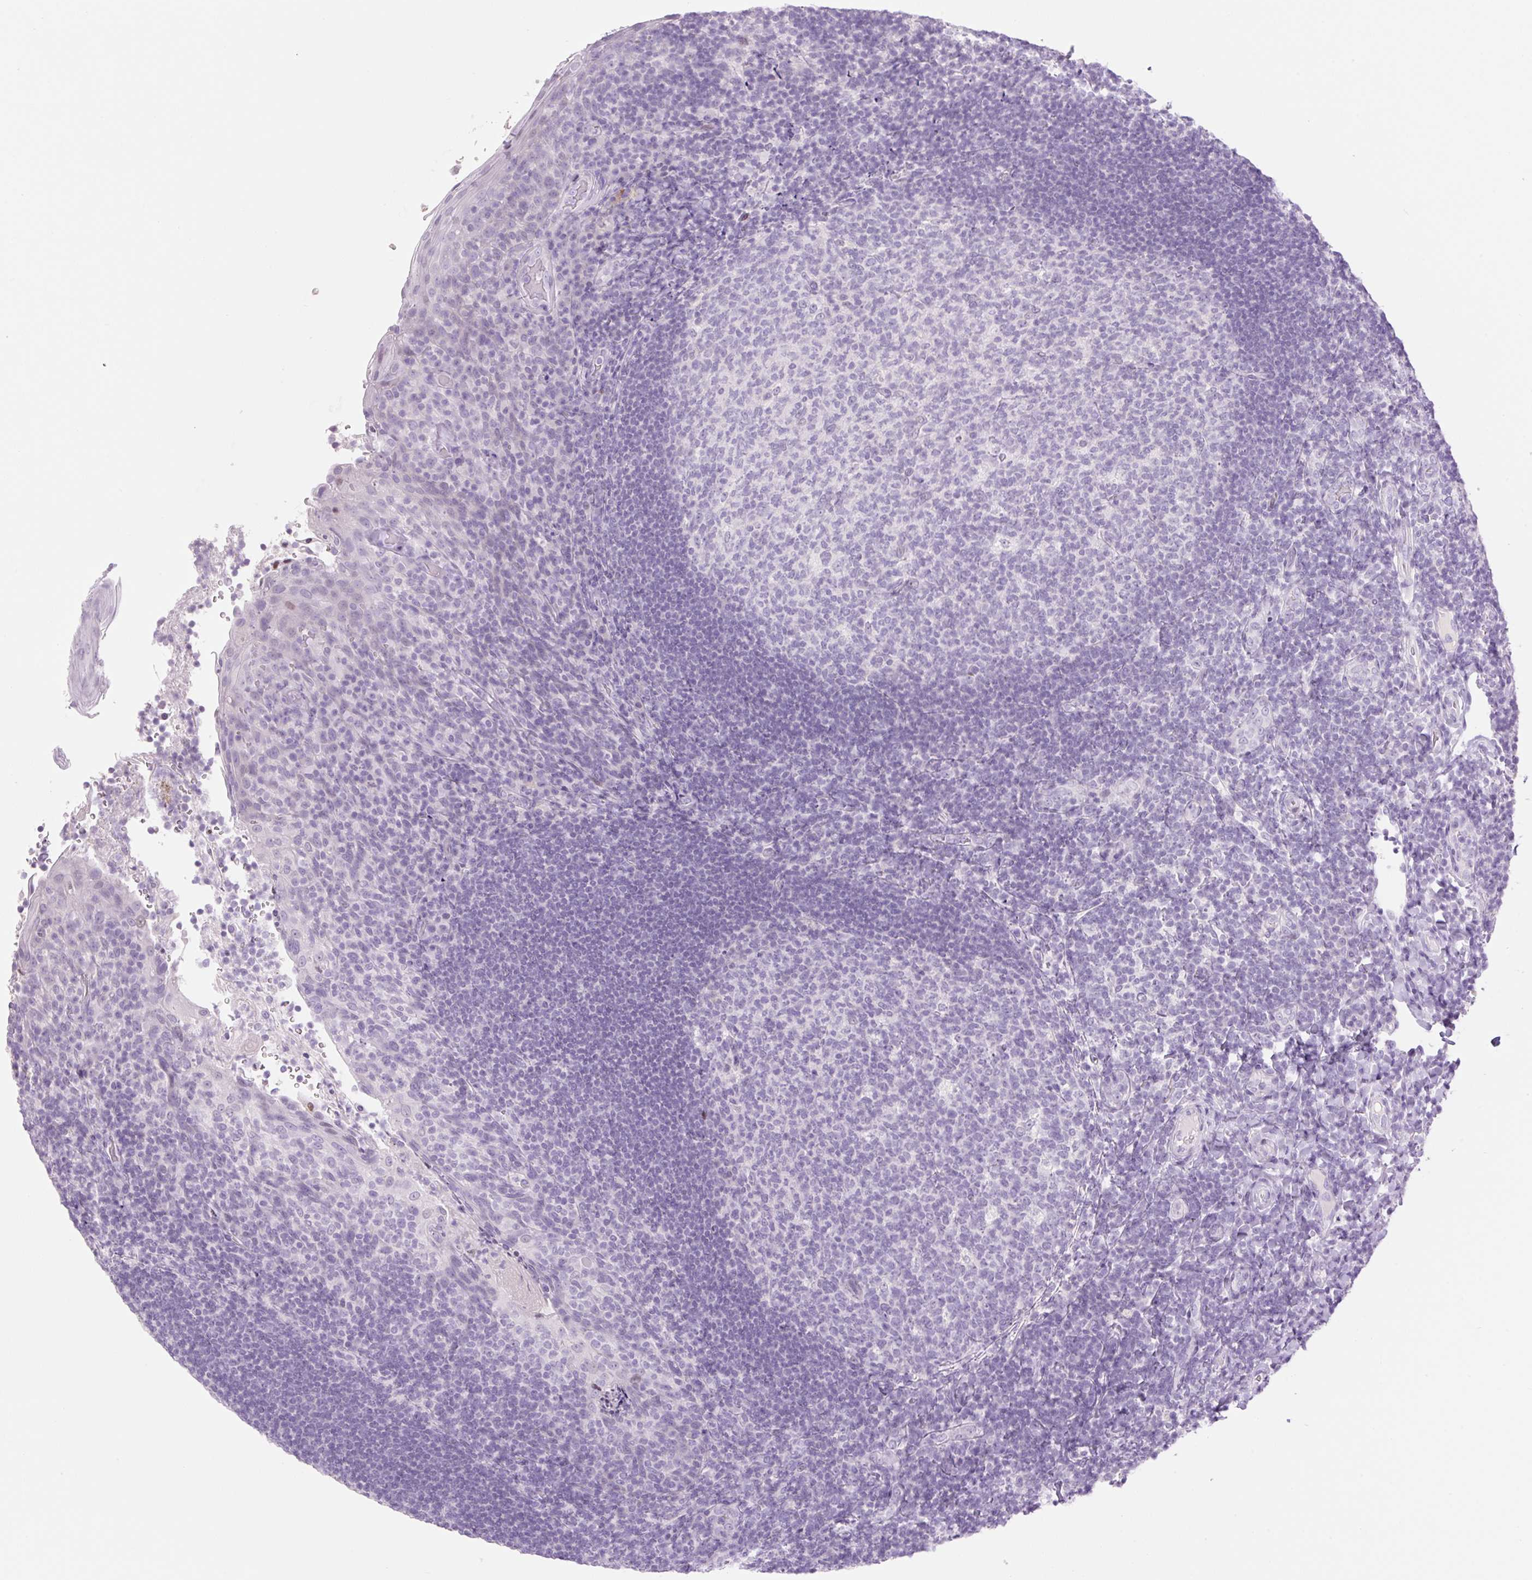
{"staining": {"intensity": "negative", "quantity": "none", "location": "none"}, "tissue": "tonsil", "cell_type": "Germinal center cells", "image_type": "normal", "snomed": [{"axis": "morphology", "description": "Normal tissue, NOS"}, {"axis": "topography", "description": "Tonsil"}], "caption": "A photomicrograph of human tonsil is negative for staining in germinal center cells. (Immunohistochemistry (ihc), brightfield microscopy, high magnification).", "gene": "SP140L", "patient": {"sex": "female", "age": 10}}